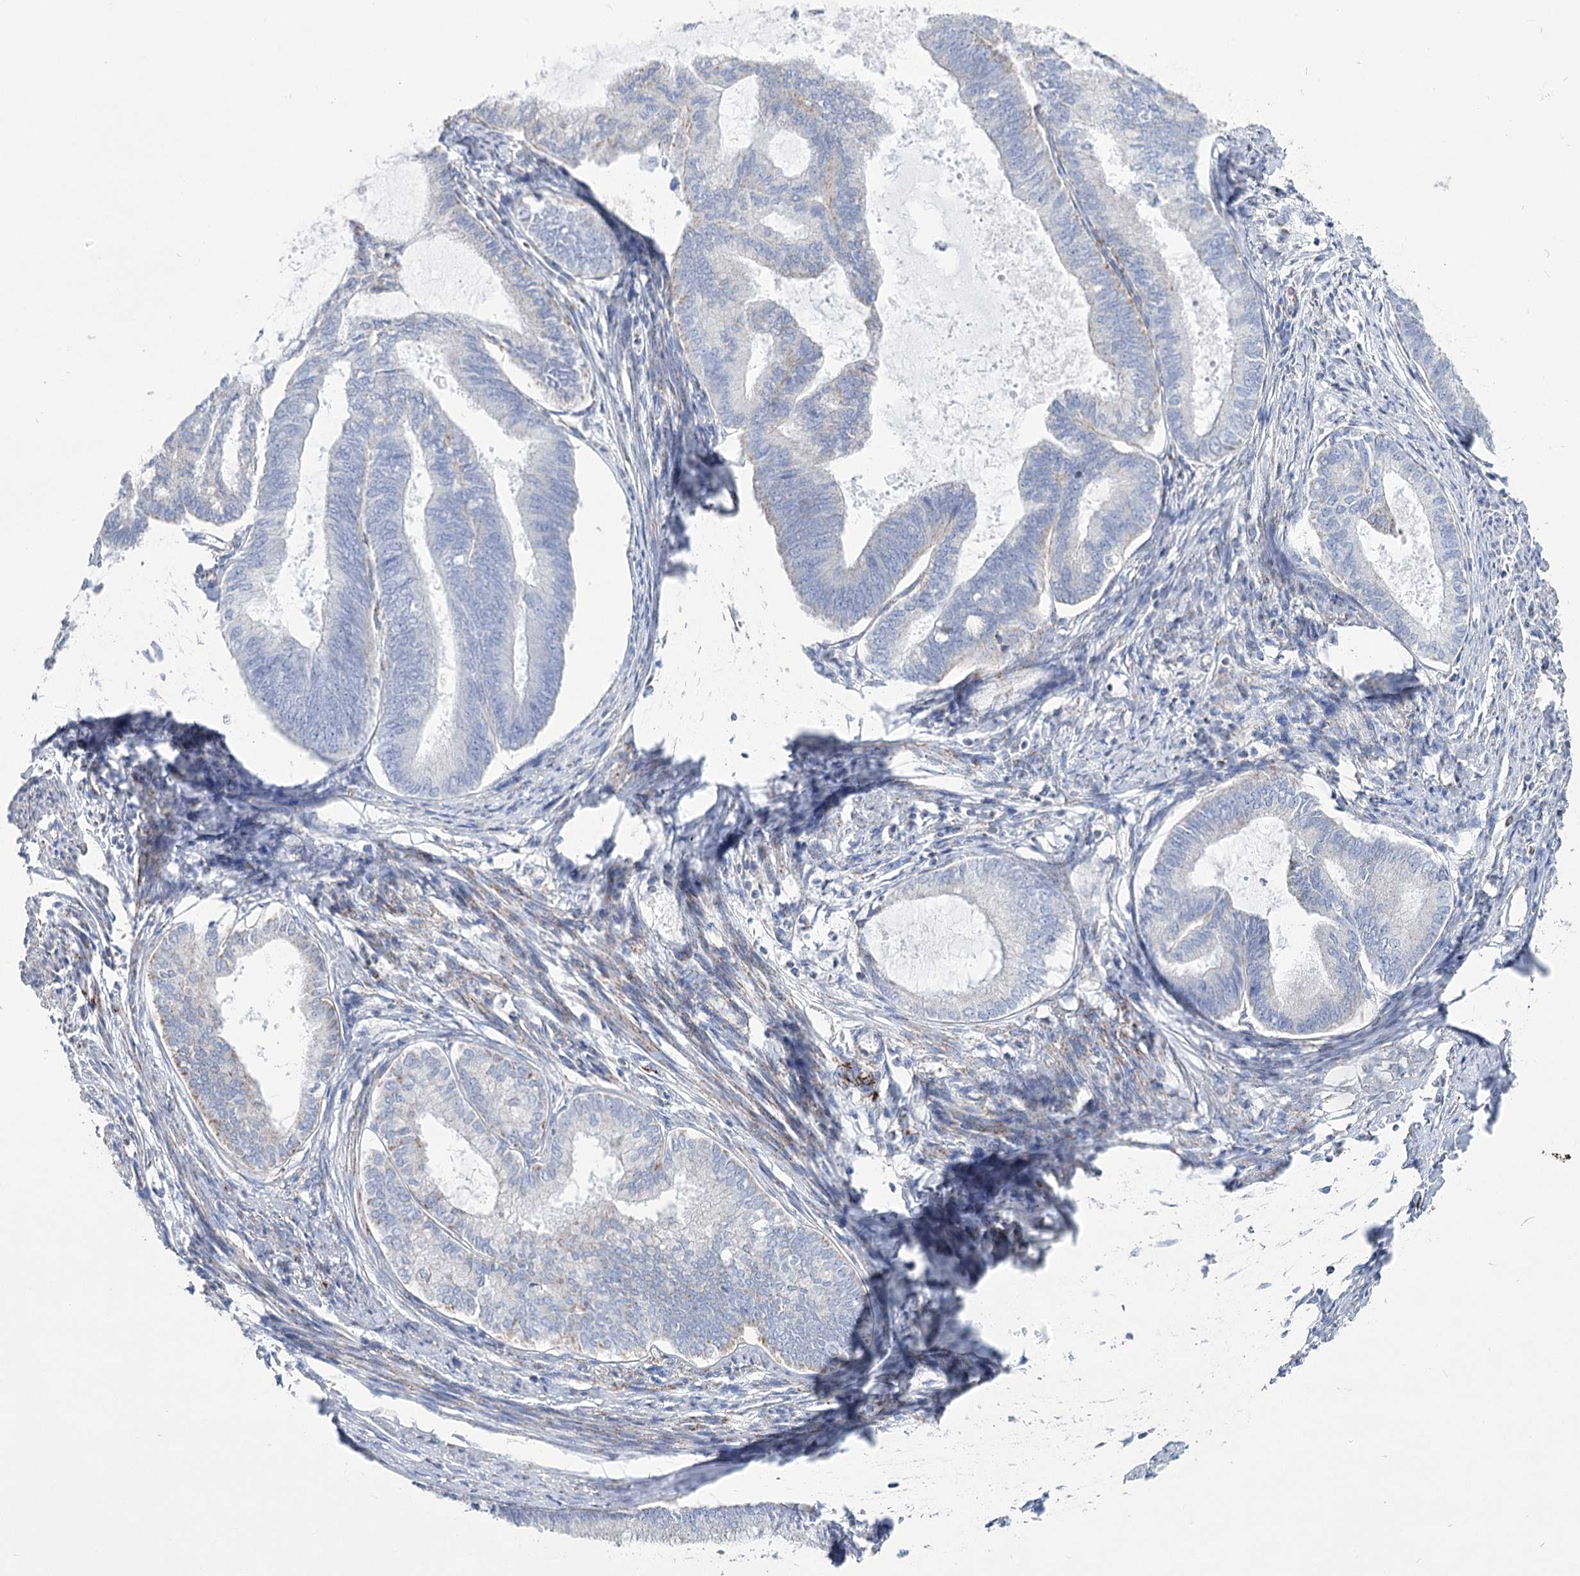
{"staining": {"intensity": "weak", "quantity": "<25%", "location": "cytoplasmic/membranous"}, "tissue": "endometrial cancer", "cell_type": "Tumor cells", "image_type": "cancer", "snomed": [{"axis": "morphology", "description": "Adenocarcinoma, NOS"}, {"axis": "topography", "description": "Endometrium"}], "caption": "Immunohistochemical staining of human endometrial cancer reveals no significant staining in tumor cells. (Stains: DAB immunohistochemistry with hematoxylin counter stain, Microscopy: brightfield microscopy at high magnification).", "gene": "PDHB", "patient": {"sex": "female", "age": 86}}